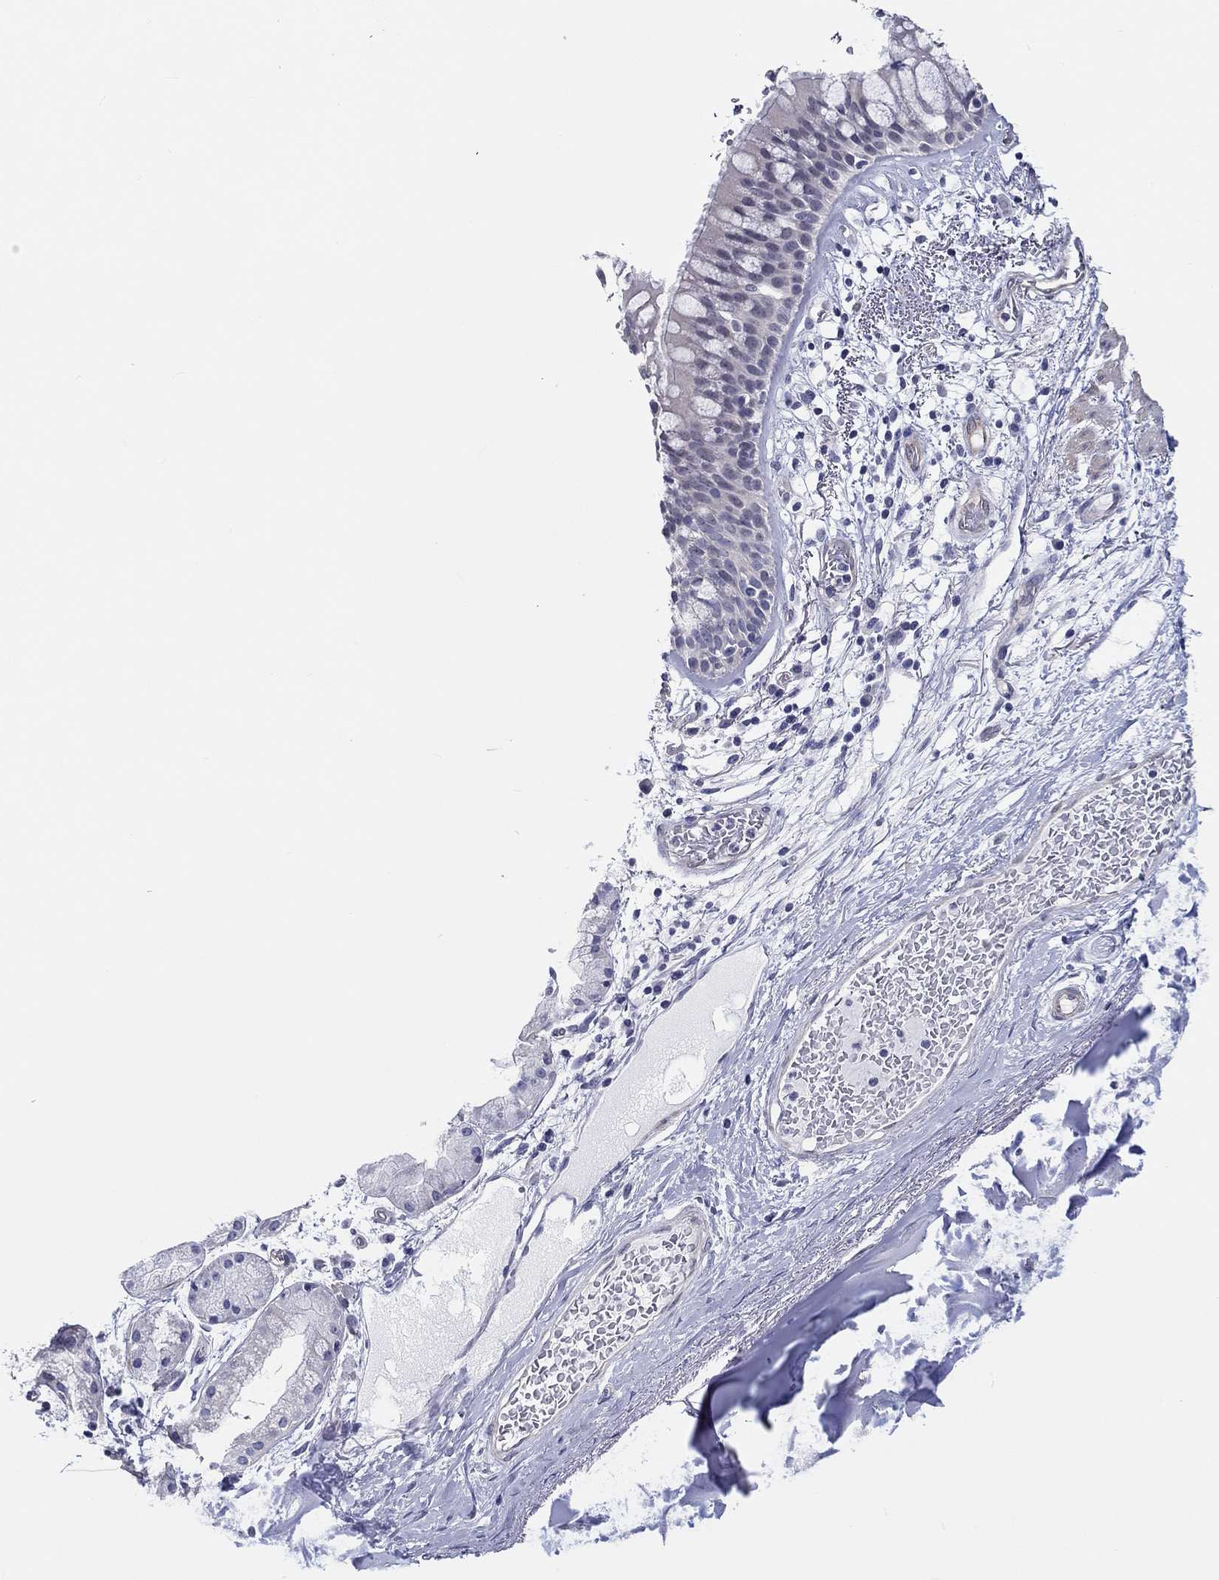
{"staining": {"intensity": "negative", "quantity": "none", "location": "none"}, "tissue": "bronchus", "cell_type": "Respiratory epithelial cells", "image_type": "normal", "snomed": [{"axis": "morphology", "description": "Normal tissue, NOS"}, {"axis": "topography", "description": "Bronchus"}, {"axis": "topography", "description": "Lung"}], "caption": "Immunohistochemical staining of unremarkable bronchus displays no significant positivity in respiratory epithelial cells. Nuclei are stained in blue.", "gene": "CRYGD", "patient": {"sex": "female", "age": 57}}